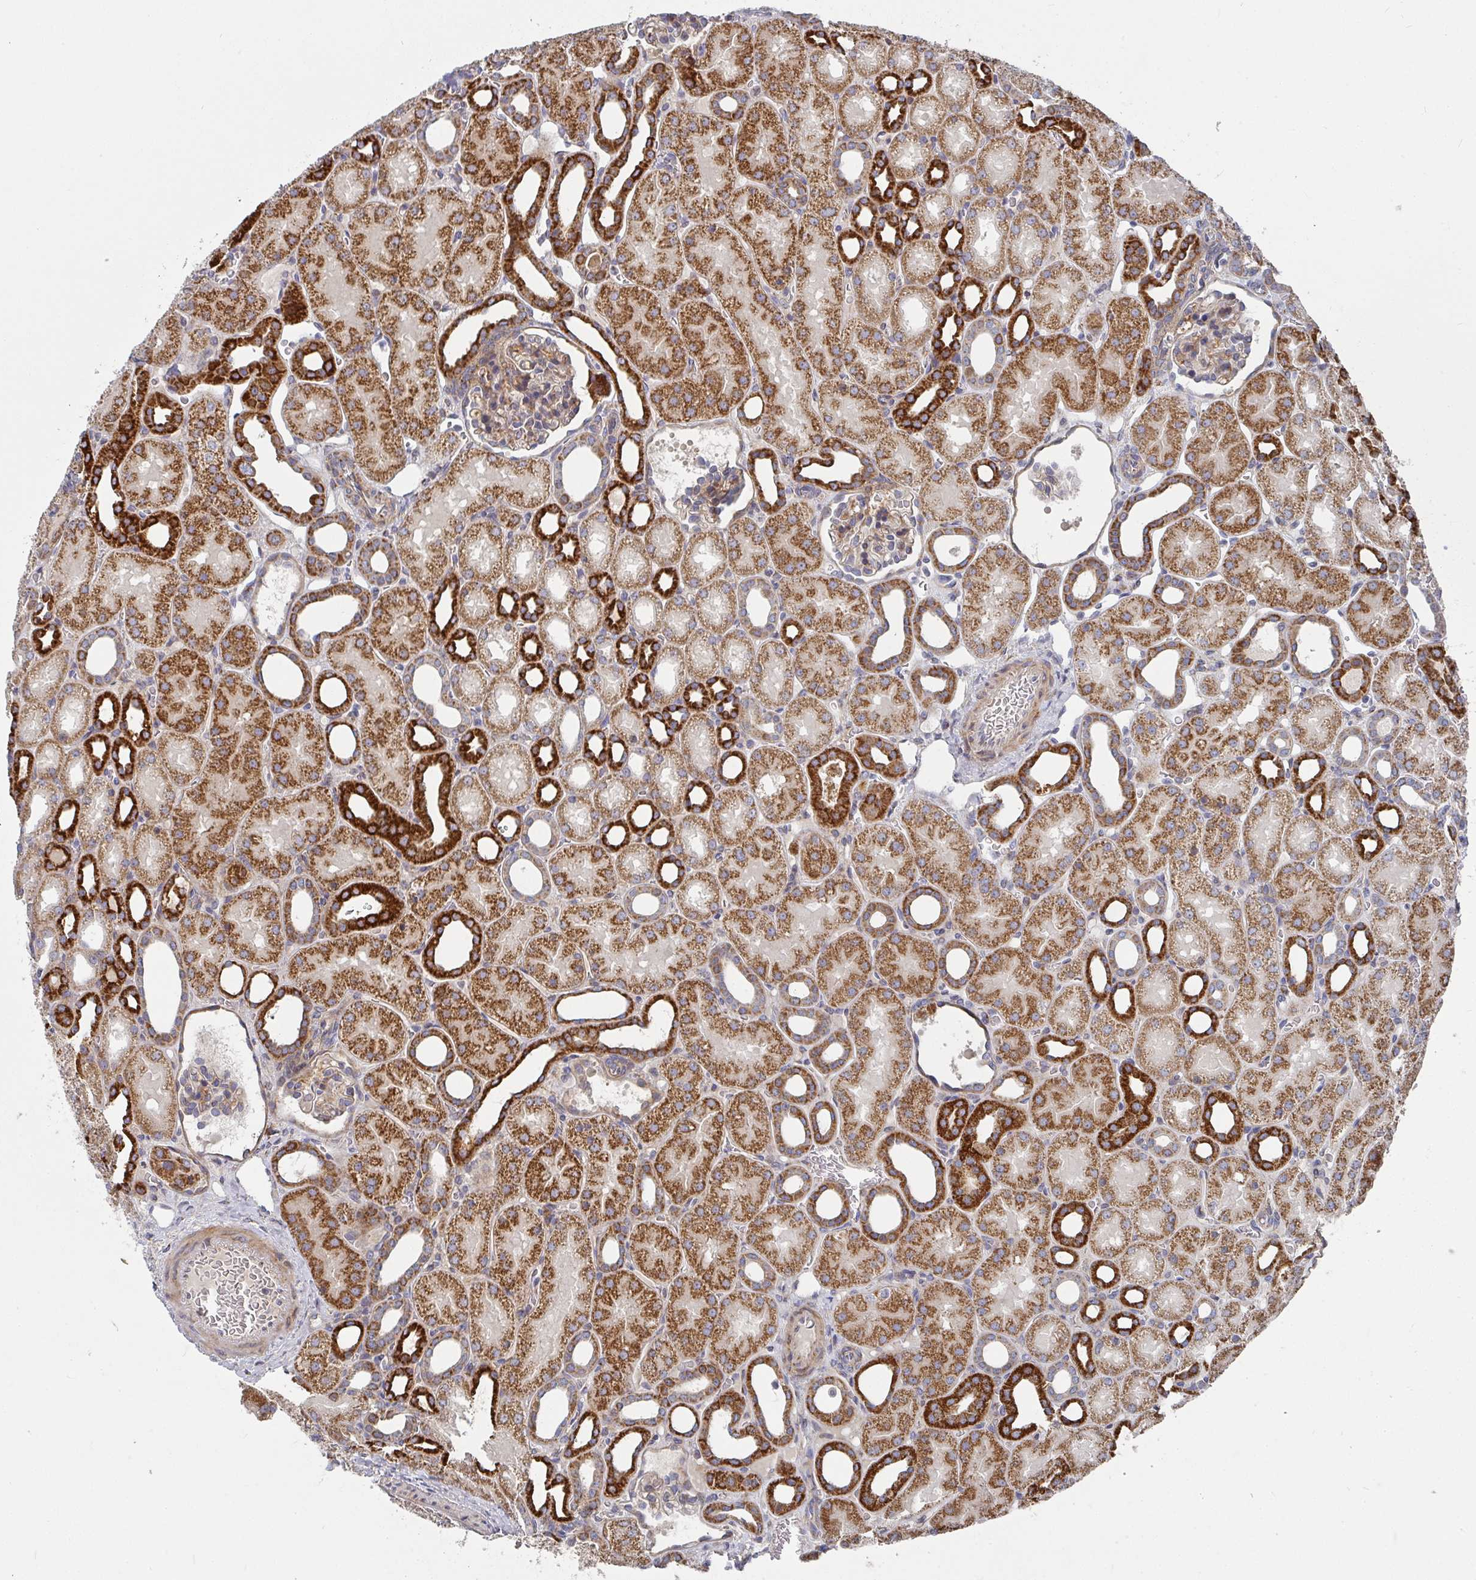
{"staining": {"intensity": "moderate", "quantity": ">75%", "location": "cytoplasmic/membranous"}, "tissue": "kidney", "cell_type": "Cells in glomeruli", "image_type": "normal", "snomed": [{"axis": "morphology", "description": "Normal tissue, NOS"}, {"axis": "topography", "description": "Kidney"}], "caption": "This image exhibits IHC staining of benign human kidney, with medium moderate cytoplasmic/membranous expression in about >75% of cells in glomeruli.", "gene": "RHEBL1", "patient": {"sex": "male", "age": 2}}